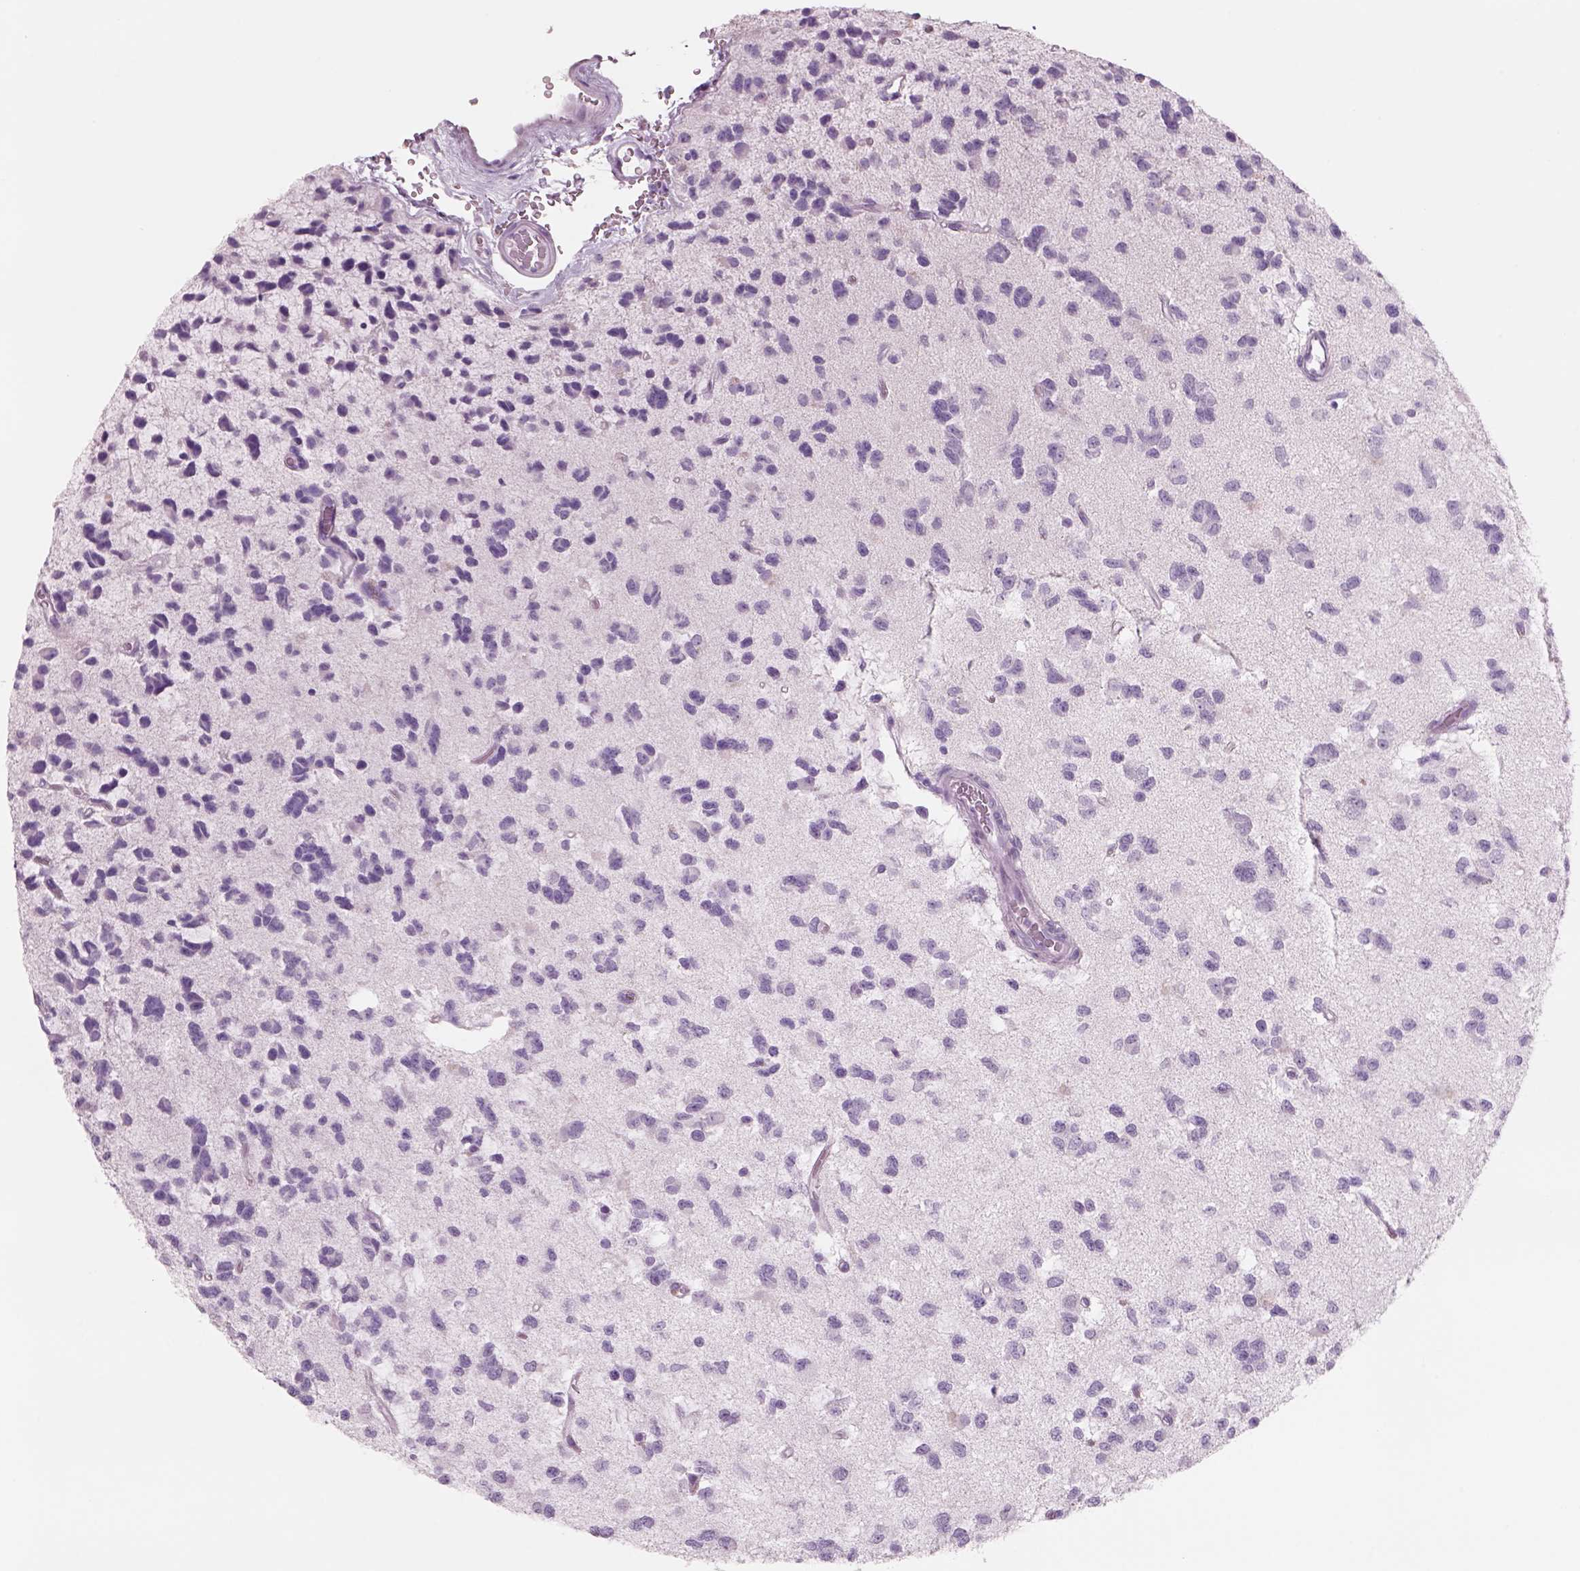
{"staining": {"intensity": "negative", "quantity": "none", "location": "none"}, "tissue": "glioma", "cell_type": "Tumor cells", "image_type": "cancer", "snomed": [{"axis": "morphology", "description": "Glioma, malignant, Low grade"}, {"axis": "topography", "description": "Brain"}], "caption": "Tumor cells are negative for brown protein staining in malignant glioma (low-grade). The staining was performed using DAB to visualize the protein expression in brown, while the nuclei were stained in blue with hematoxylin (Magnification: 20x).", "gene": "RHO", "patient": {"sex": "female", "age": 45}}